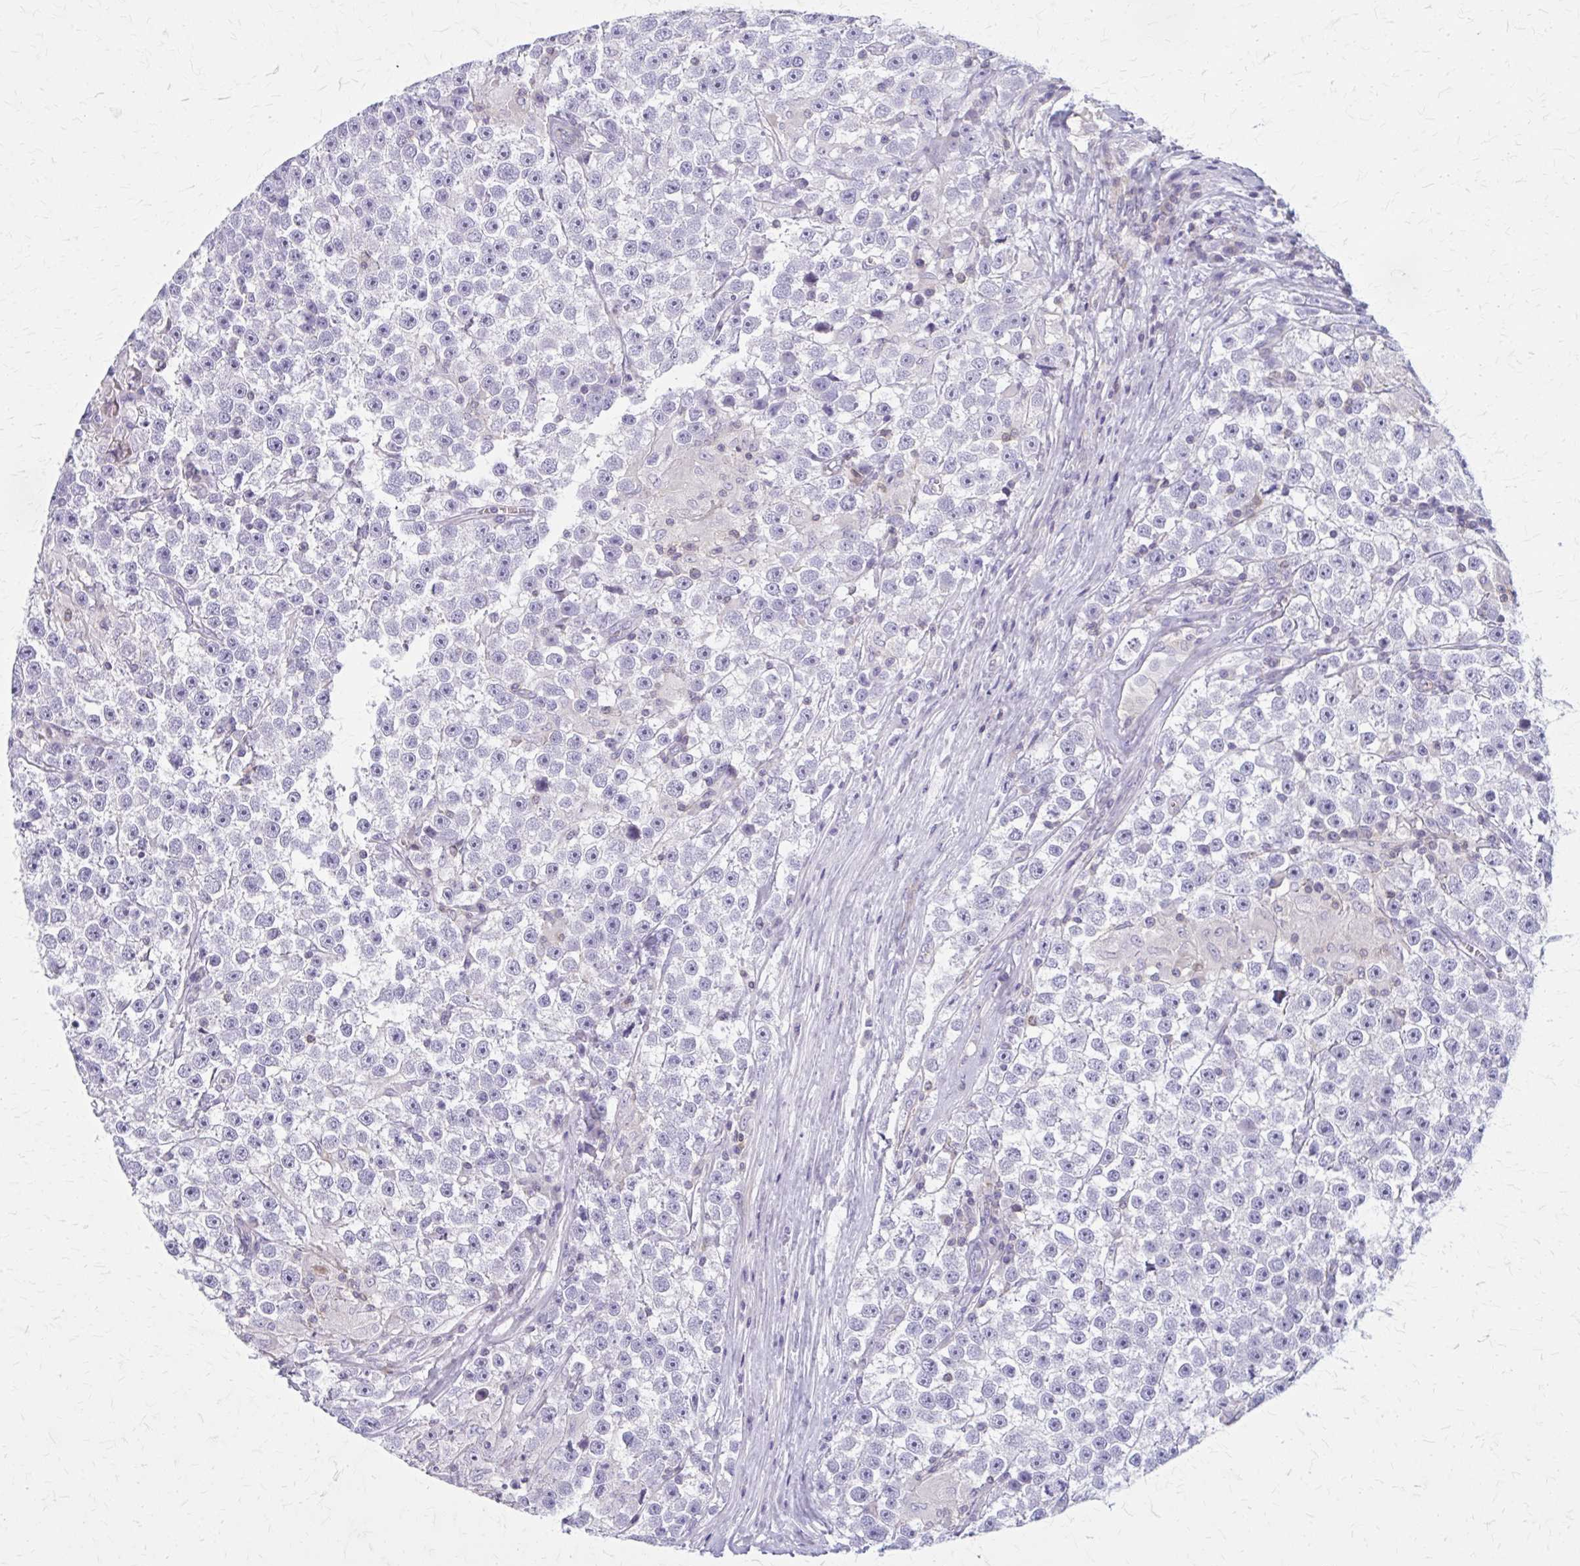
{"staining": {"intensity": "negative", "quantity": "none", "location": "none"}, "tissue": "testis cancer", "cell_type": "Tumor cells", "image_type": "cancer", "snomed": [{"axis": "morphology", "description": "Seminoma, NOS"}, {"axis": "topography", "description": "Testis"}], "caption": "High power microscopy micrograph of an IHC micrograph of testis seminoma, revealing no significant expression in tumor cells.", "gene": "PITPNM1", "patient": {"sex": "male", "age": 31}}